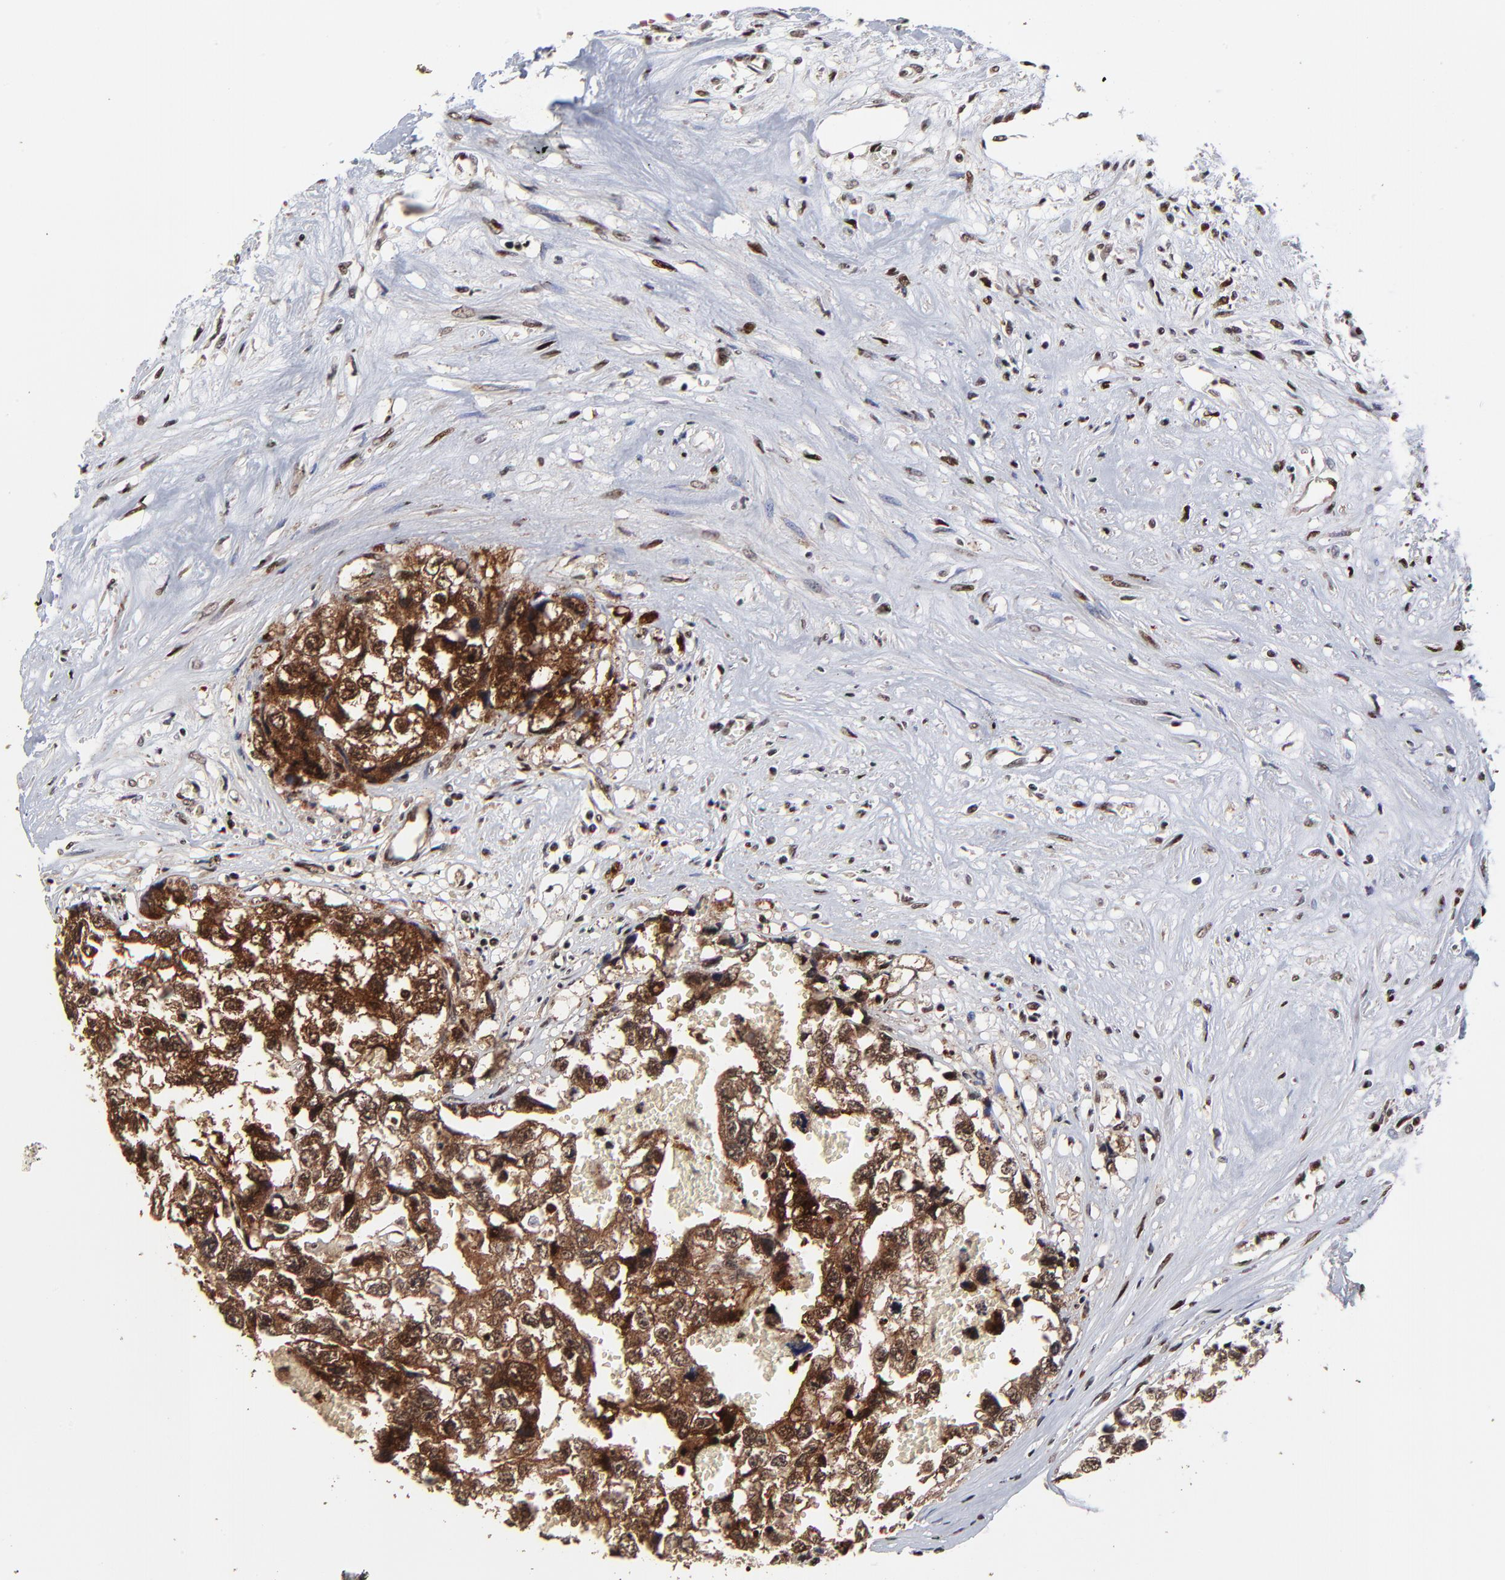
{"staining": {"intensity": "moderate", "quantity": ">75%", "location": "cytoplasmic/membranous"}, "tissue": "testis cancer", "cell_type": "Tumor cells", "image_type": "cancer", "snomed": [{"axis": "morphology", "description": "Carcinoma, Embryonal, NOS"}, {"axis": "topography", "description": "Testis"}], "caption": "High-magnification brightfield microscopy of testis embryonal carcinoma stained with DAB (brown) and counterstained with hematoxylin (blue). tumor cells exhibit moderate cytoplasmic/membranous staining is appreciated in about>75% of cells.", "gene": "RBM22", "patient": {"sex": "male", "age": 31}}